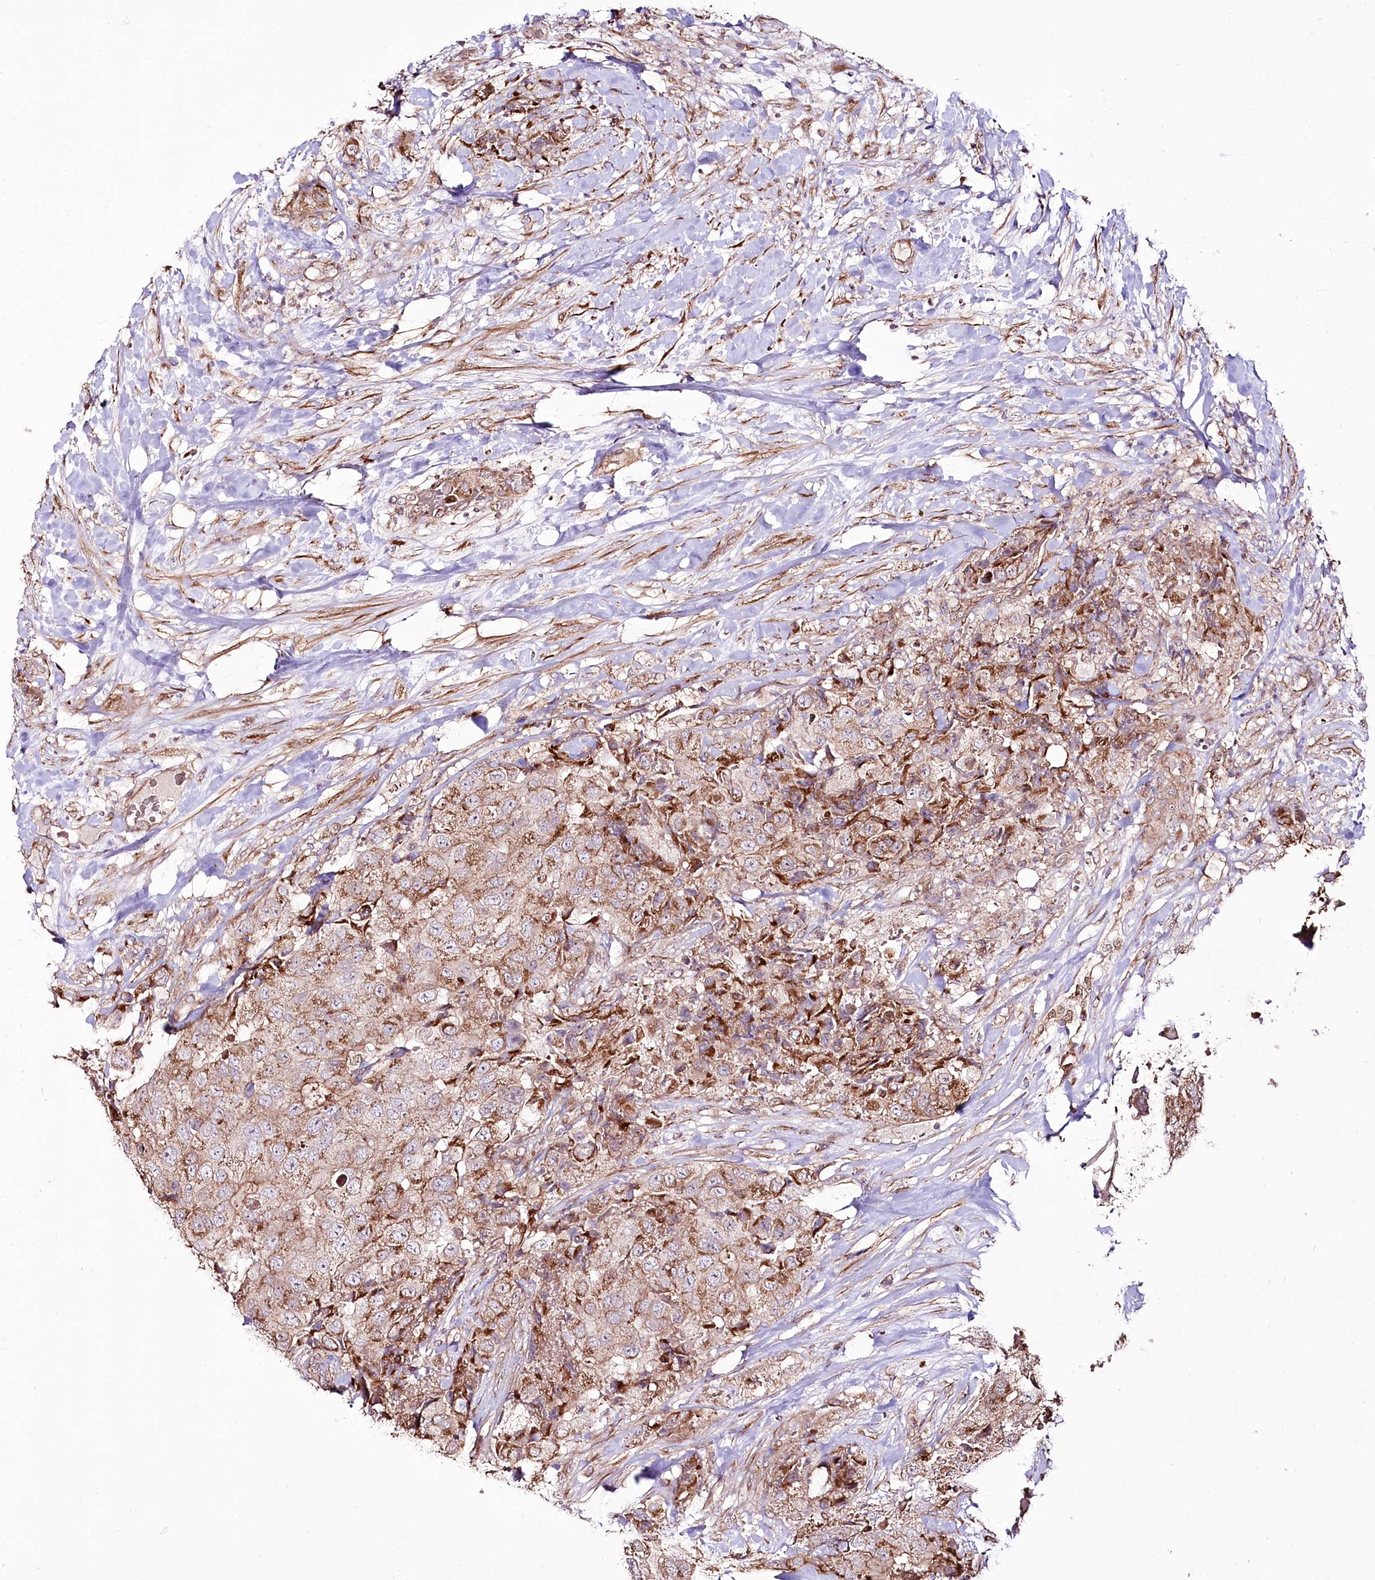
{"staining": {"intensity": "moderate", "quantity": ">75%", "location": "cytoplasmic/membranous"}, "tissue": "breast cancer", "cell_type": "Tumor cells", "image_type": "cancer", "snomed": [{"axis": "morphology", "description": "Duct carcinoma"}, {"axis": "topography", "description": "Breast"}], "caption": "High-magnification brightfield microscopy of invasive ductal carcinoma (breast) stained with DAB (brown) and counterstained with hematoxylin (blue). tumor cells exhibit moderate cytoplasmic/membranous positivity is present in approximately>75% of cells. (IHC, brightfield microscopy, high magnification).", "gene": "REXO2", "patient": {"sex": "female", "age": 62}}